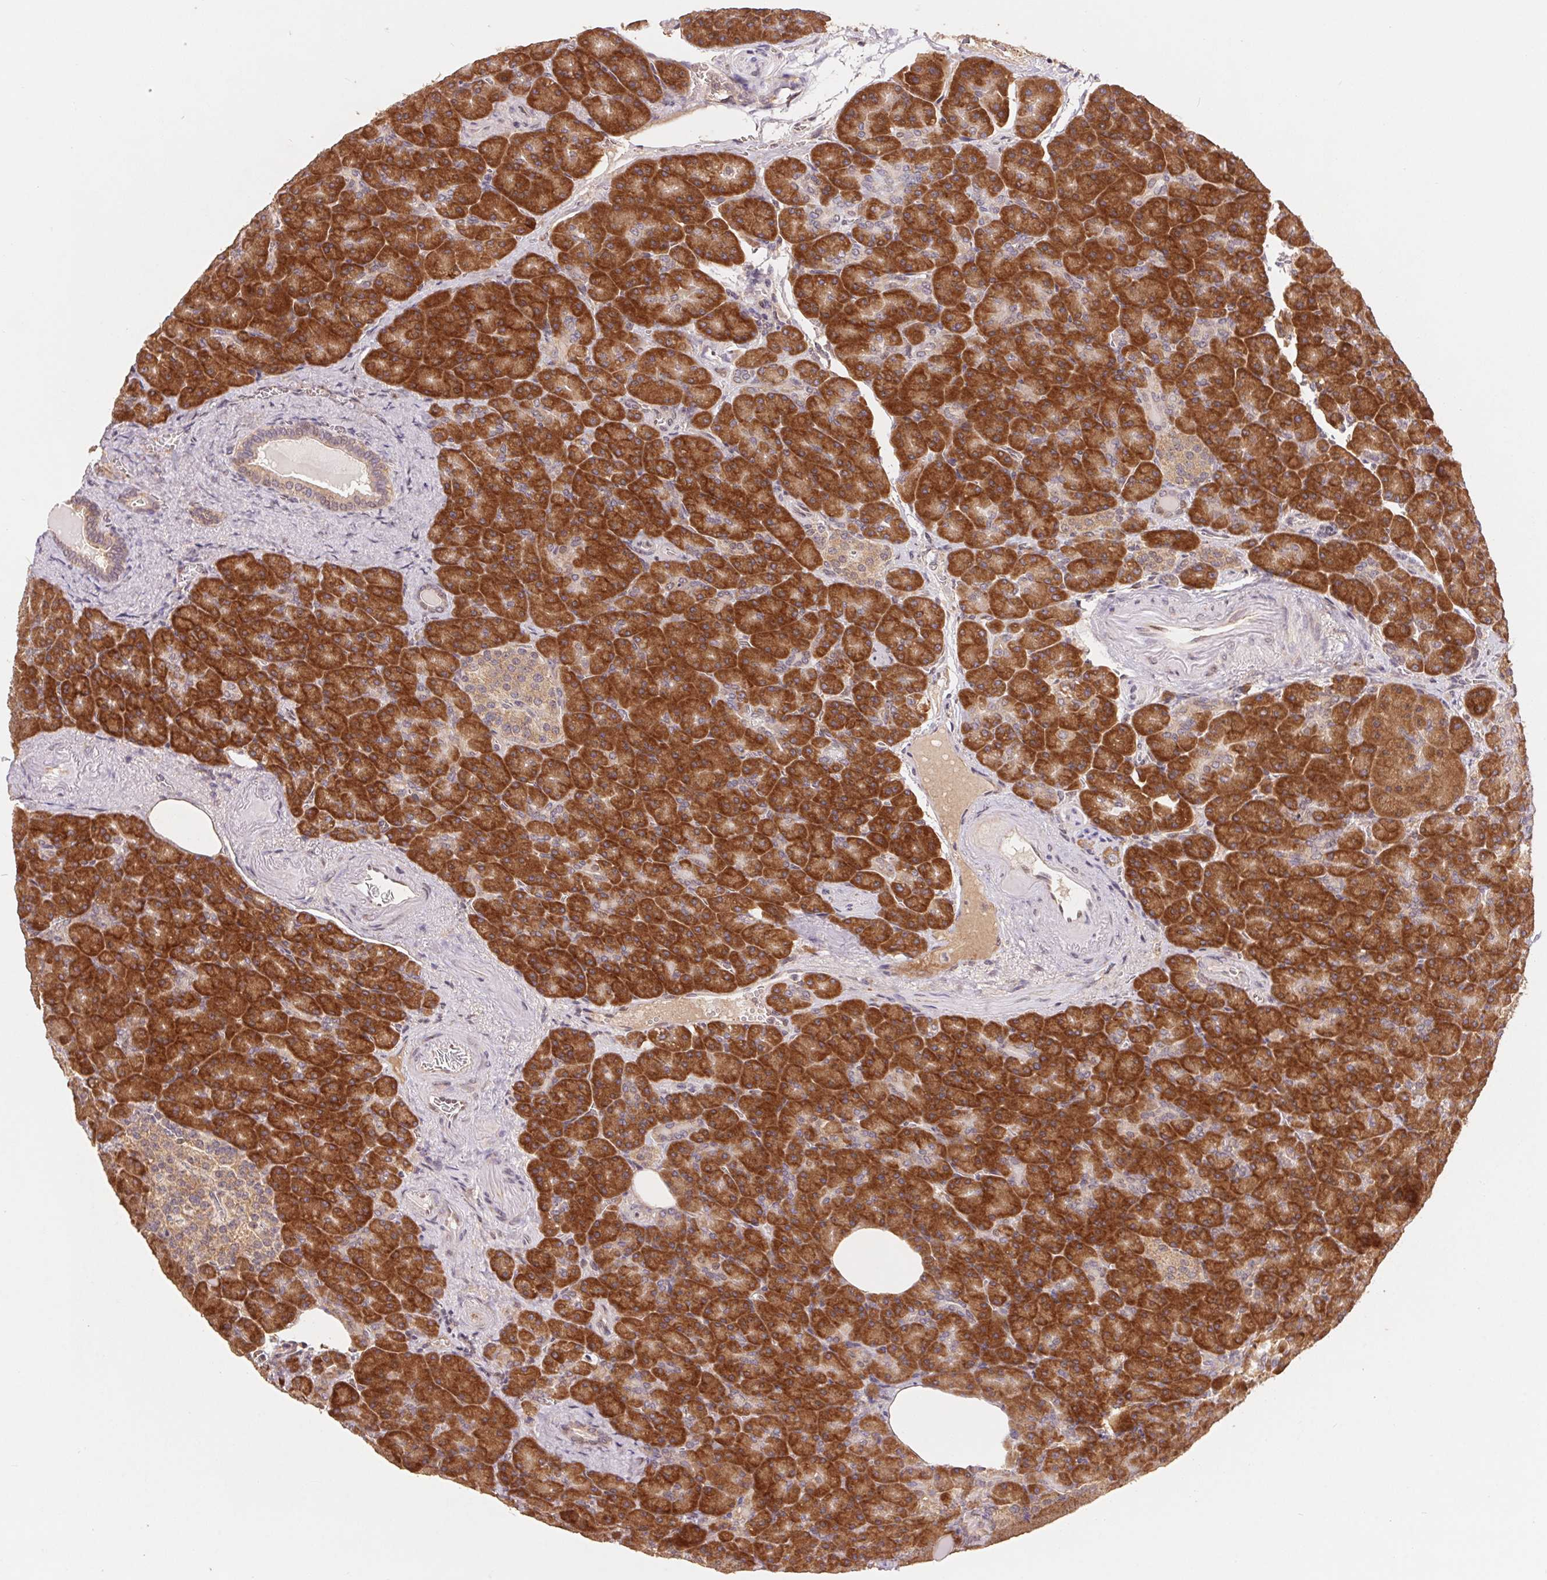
{"staining": {"intensity": "strong", "quantity": ">75%", "location": "cytoplasmic/membranous"}, "tissue": "pancreas", "cell_type": "Exocrine glandular cells", "image_type": "normal", "snomed": [{"axis": "morphology", "description": "Normal tissue, NOS"}, {"axis": "topography", "description": "Pancreas"}], "caption": "Immunohistochemistry (IHC) image of normal human pancreas stained for a protein (brown), which displays high levels of strong cytoplasmic/membranous positivity in approximately >75% of exocrine glandular cells.", "gene": "RPL27A", "patient": {"sex": "female", "age": 74}}